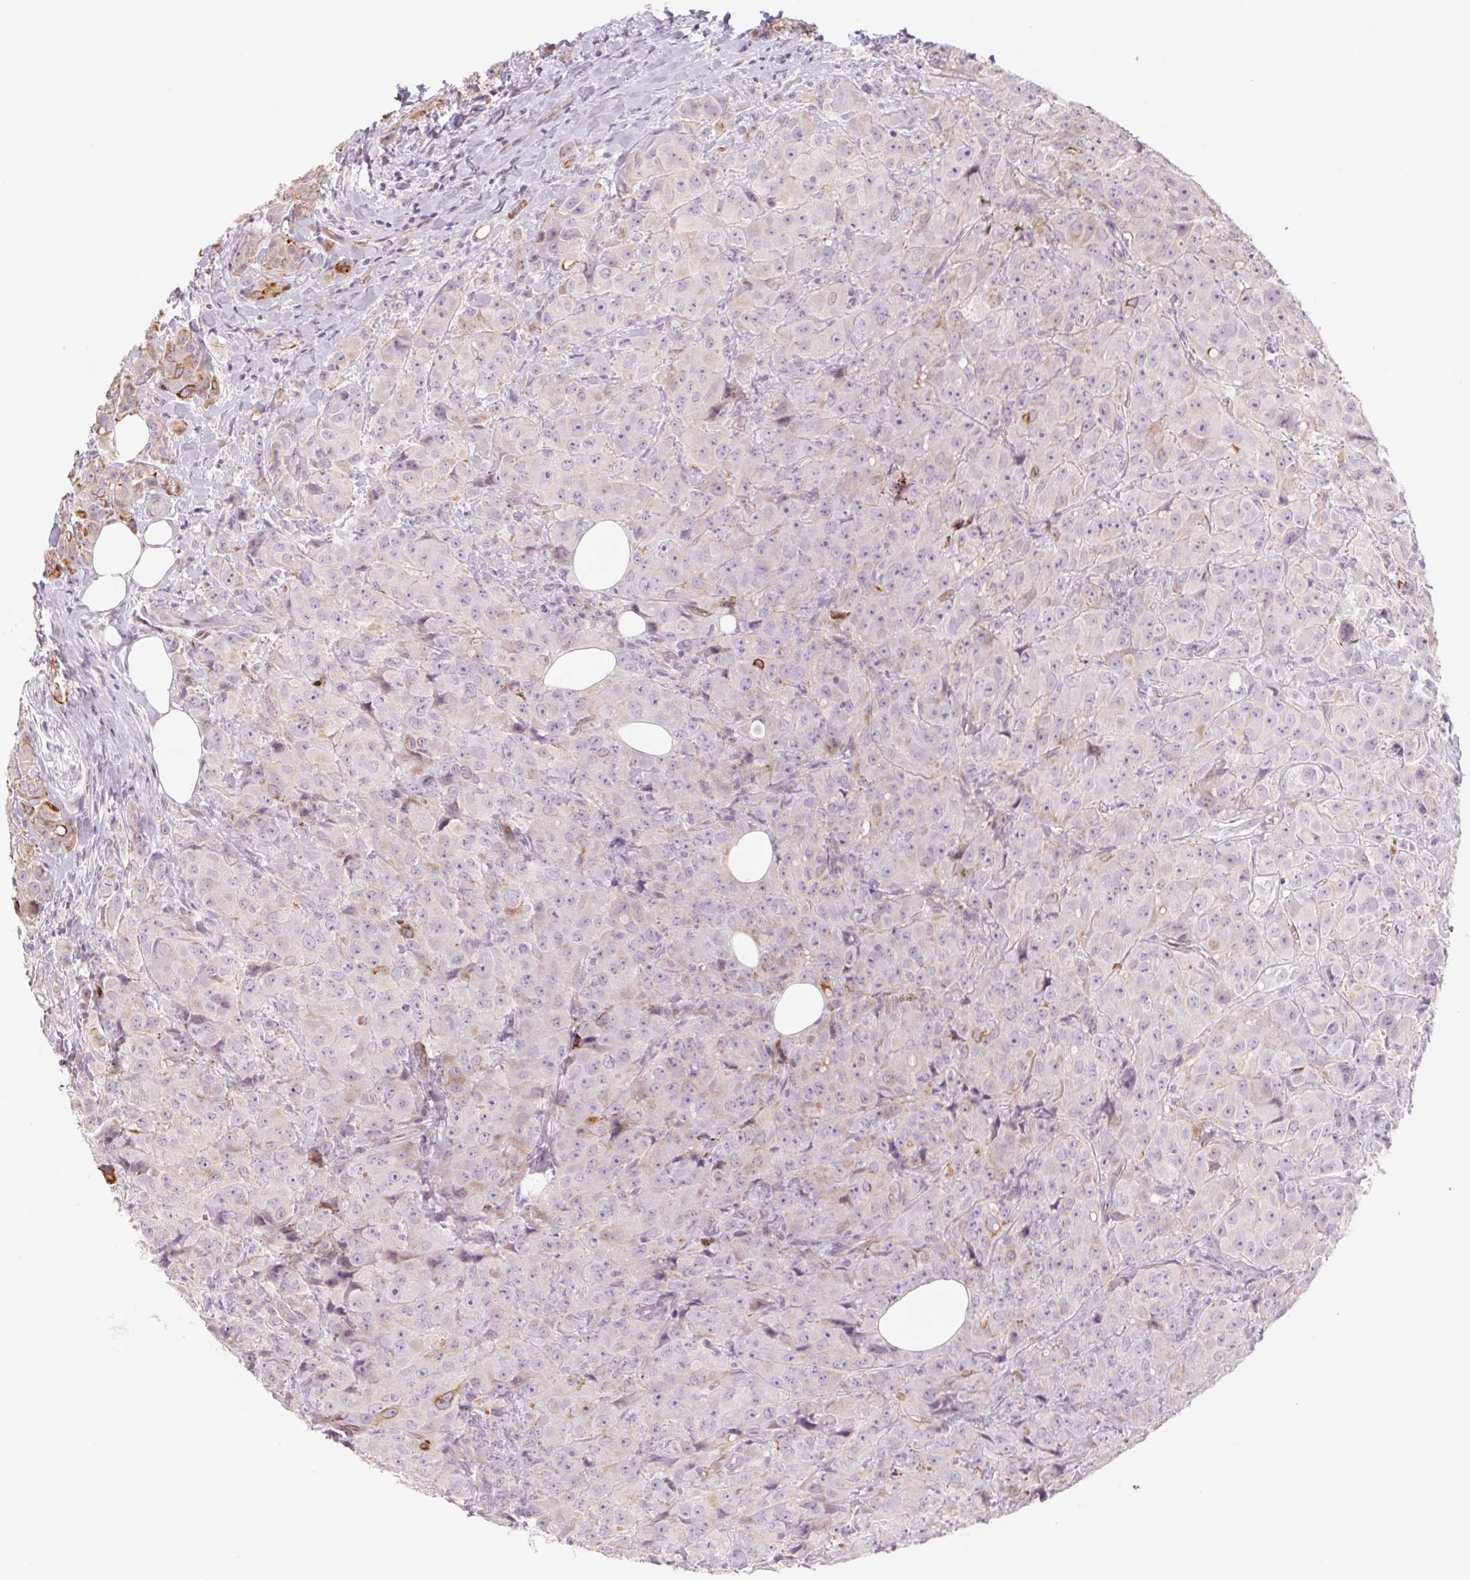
{"staining": {"intensity": "moderate", "quantity": "<25%", "location": "cytoplasmic/membranous"}, "tissue": "breast cancer", "cell_type": "Tumor cells", "image_type": "cancer", "snomed": [{"axis": "morphology", "description": "Normal tissue, NOS"}, {"axis": "morphology", "description": "Duct carcinoma"}, {"axis": "topography", "description": "Breast"}], "caption": "IHC of human invasive ductal carcinoma (breast) reveals low levels of moderate cytoplasmic/membranous staining in about <25% of tumor cells.", "gene": "MS4A13", "patient": {"sex": "female", "age": 43}}